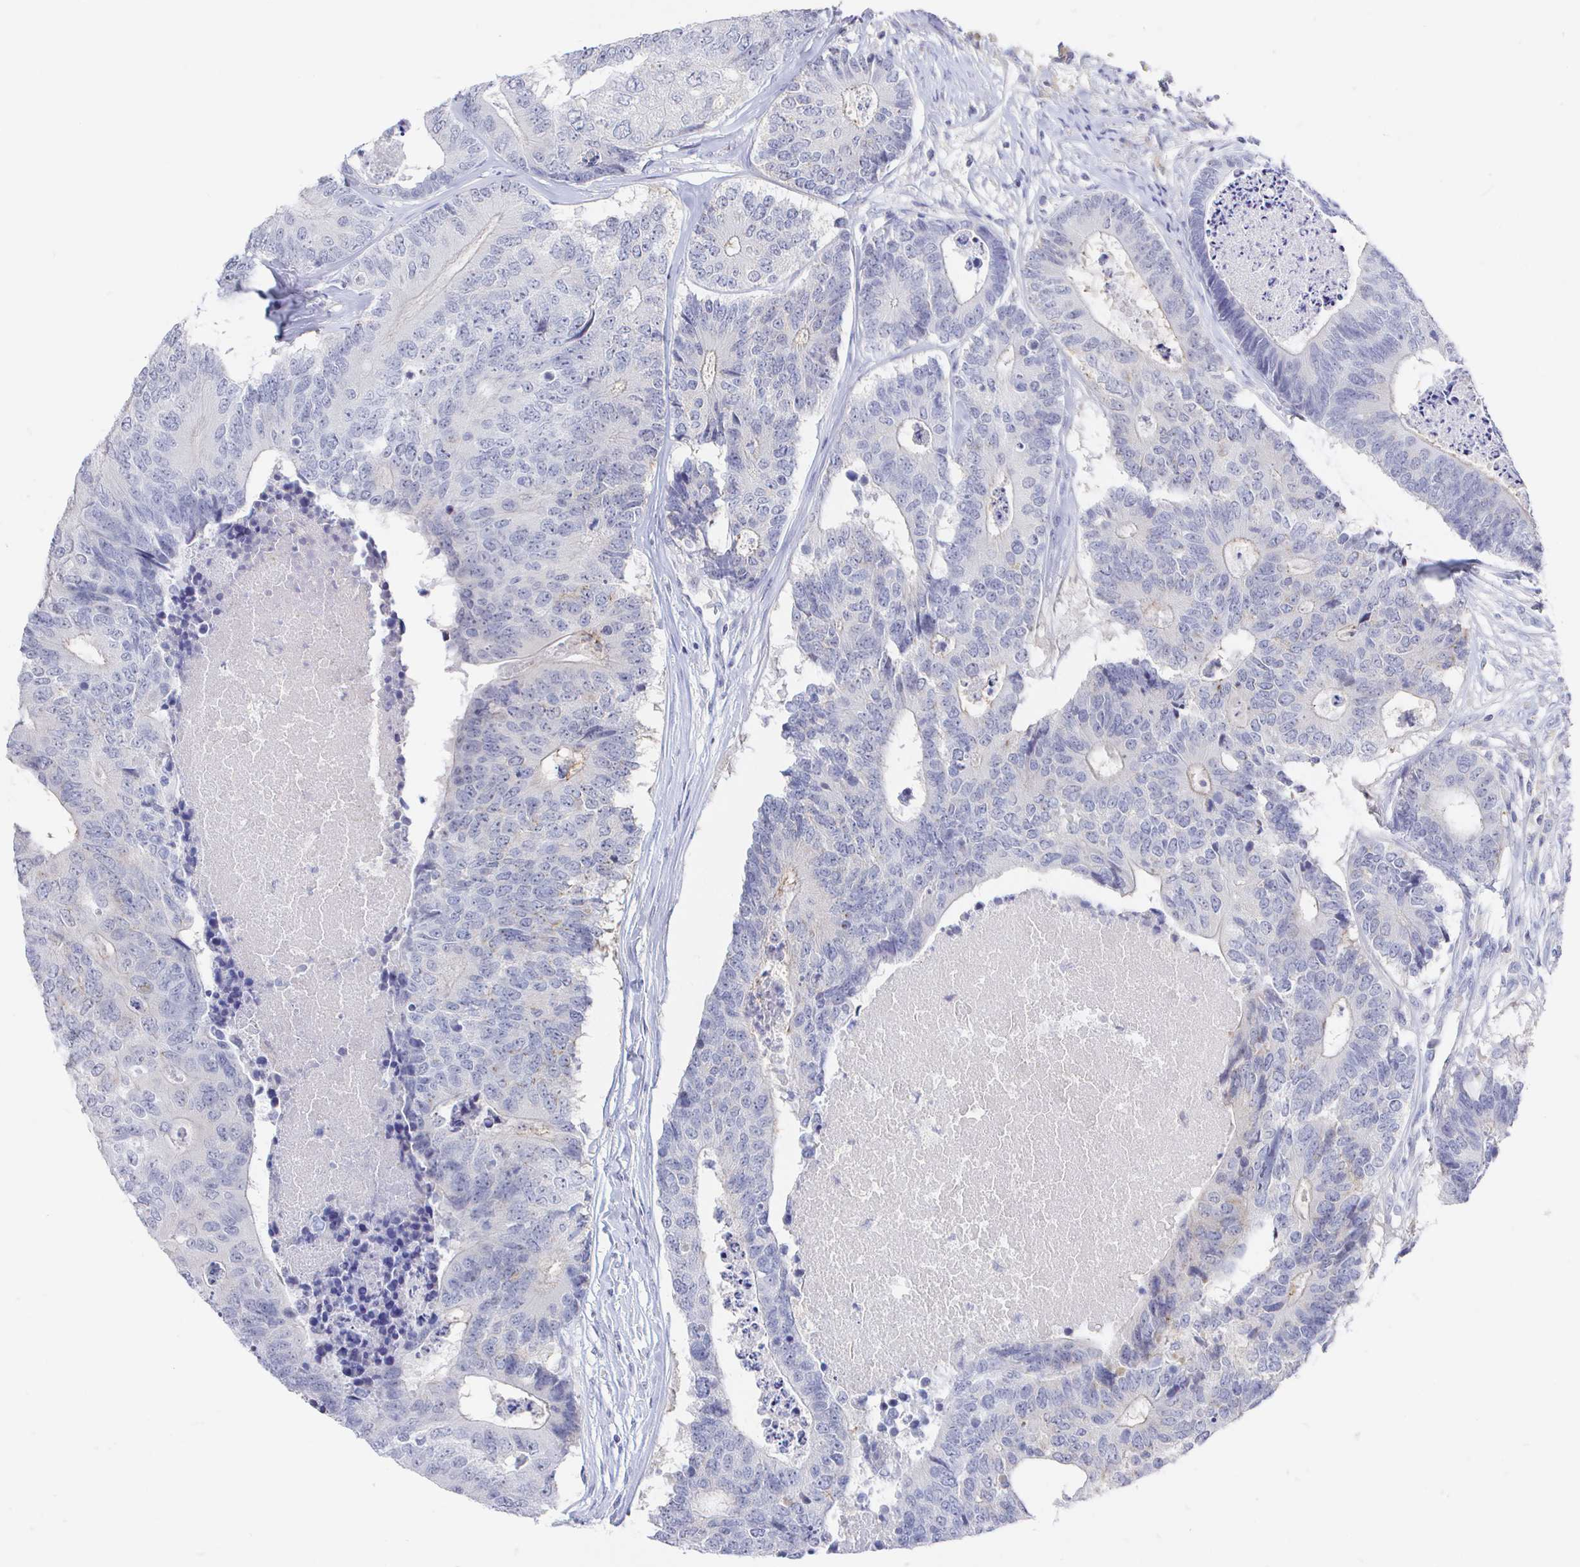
{"staining": {"intensity": "negative", "quantity": "none", "location": "none"}, "tissue": "colorectal cancer", "cell_type": "Tumor cells", "image_type": "cancer", "snomed": [{"axis": "morphology", "description": "Adenocarcinoma, NOS"}, {"axis": "topography", "description": "Colon"}], "caption": "Colorectal cancer stained for a protein using IHC demonstrates no expression tumor cells.", "gene": "LRRC23", "patient": {"sex": "female", "age": 67}}